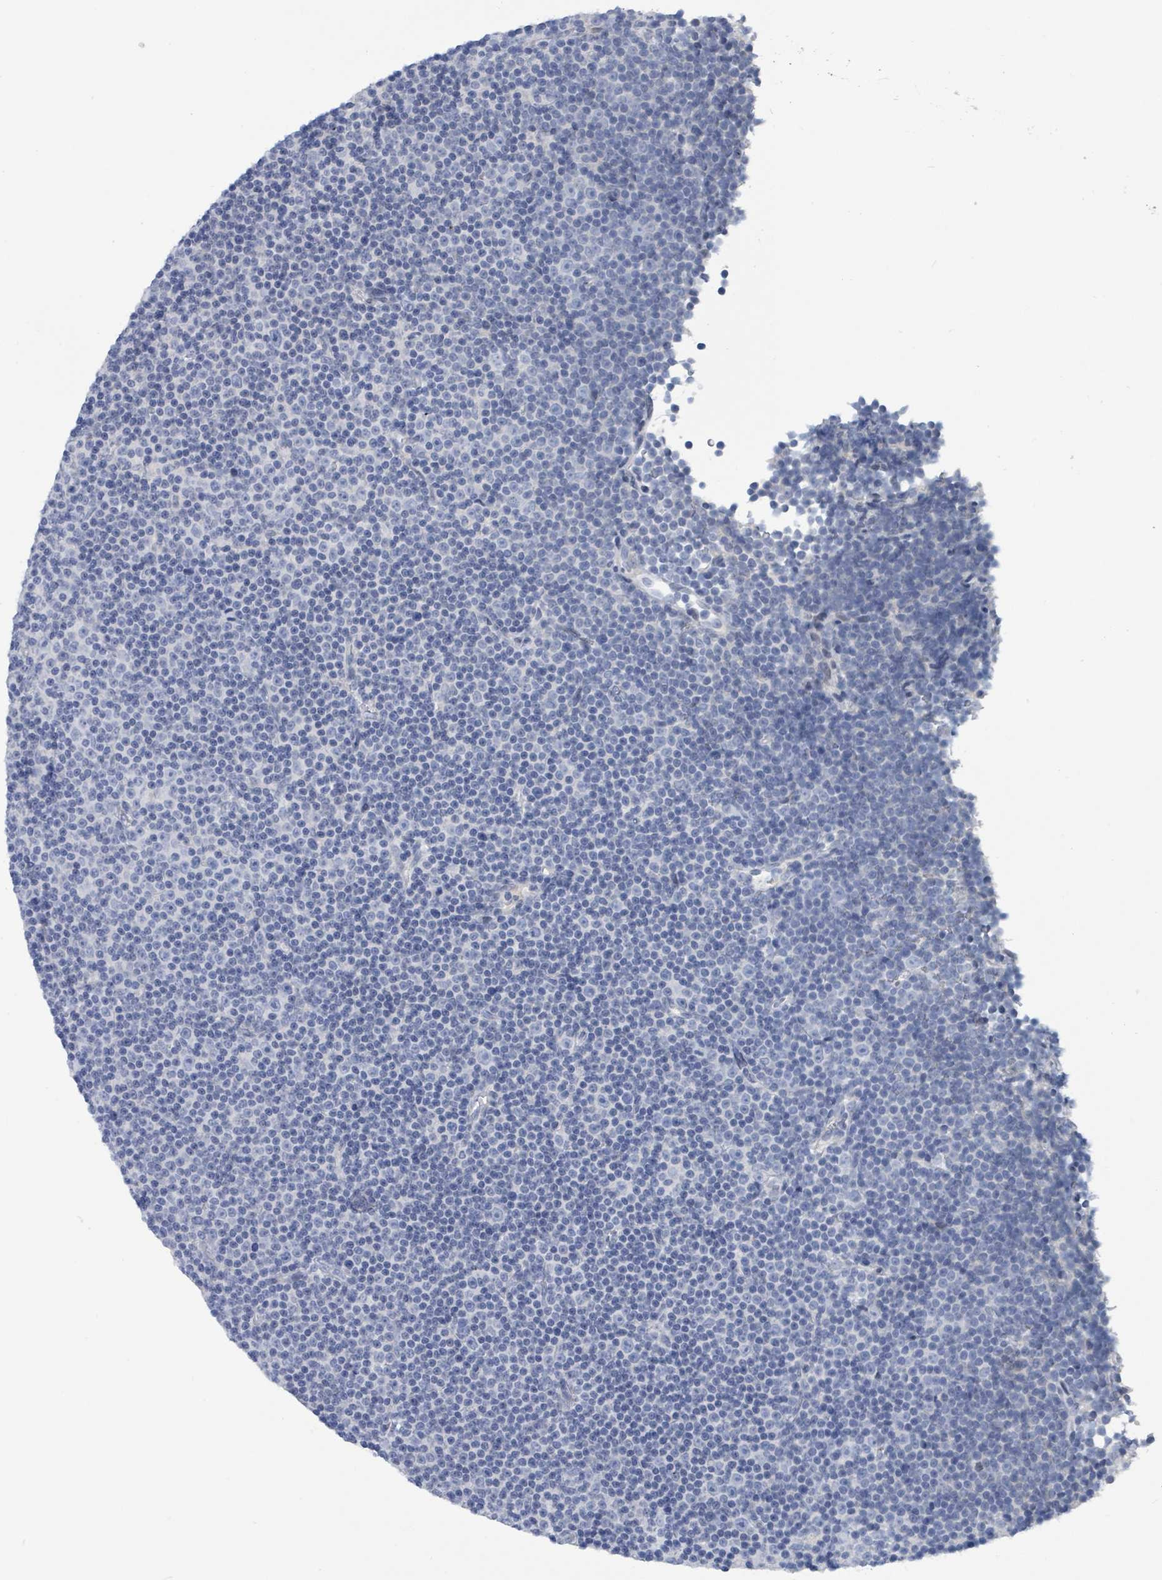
{"staining": {"intensity": "negative", "quantity": "none", "location": "none"}, "tissue": "lymphoma", "cell_type": "Tumor cells", "image_type": "cancer", "snomed": [{"axis": "morphology", "description": "Malignant lymphoma, non-Hodgkin's type, Low grade"}, {"axis": "topography", "description": "Lymph node"}], "caption": "Immunohistochemistry histopathology image of neoplastic tissue: lymphoma stained with DAB exhibits no significant protein positivity in tumor cells. (Brightfield microscopy of DAB IHC at high magnification).", "gene": "NTN3", "patient": {"sex": "female", "age": 67}}